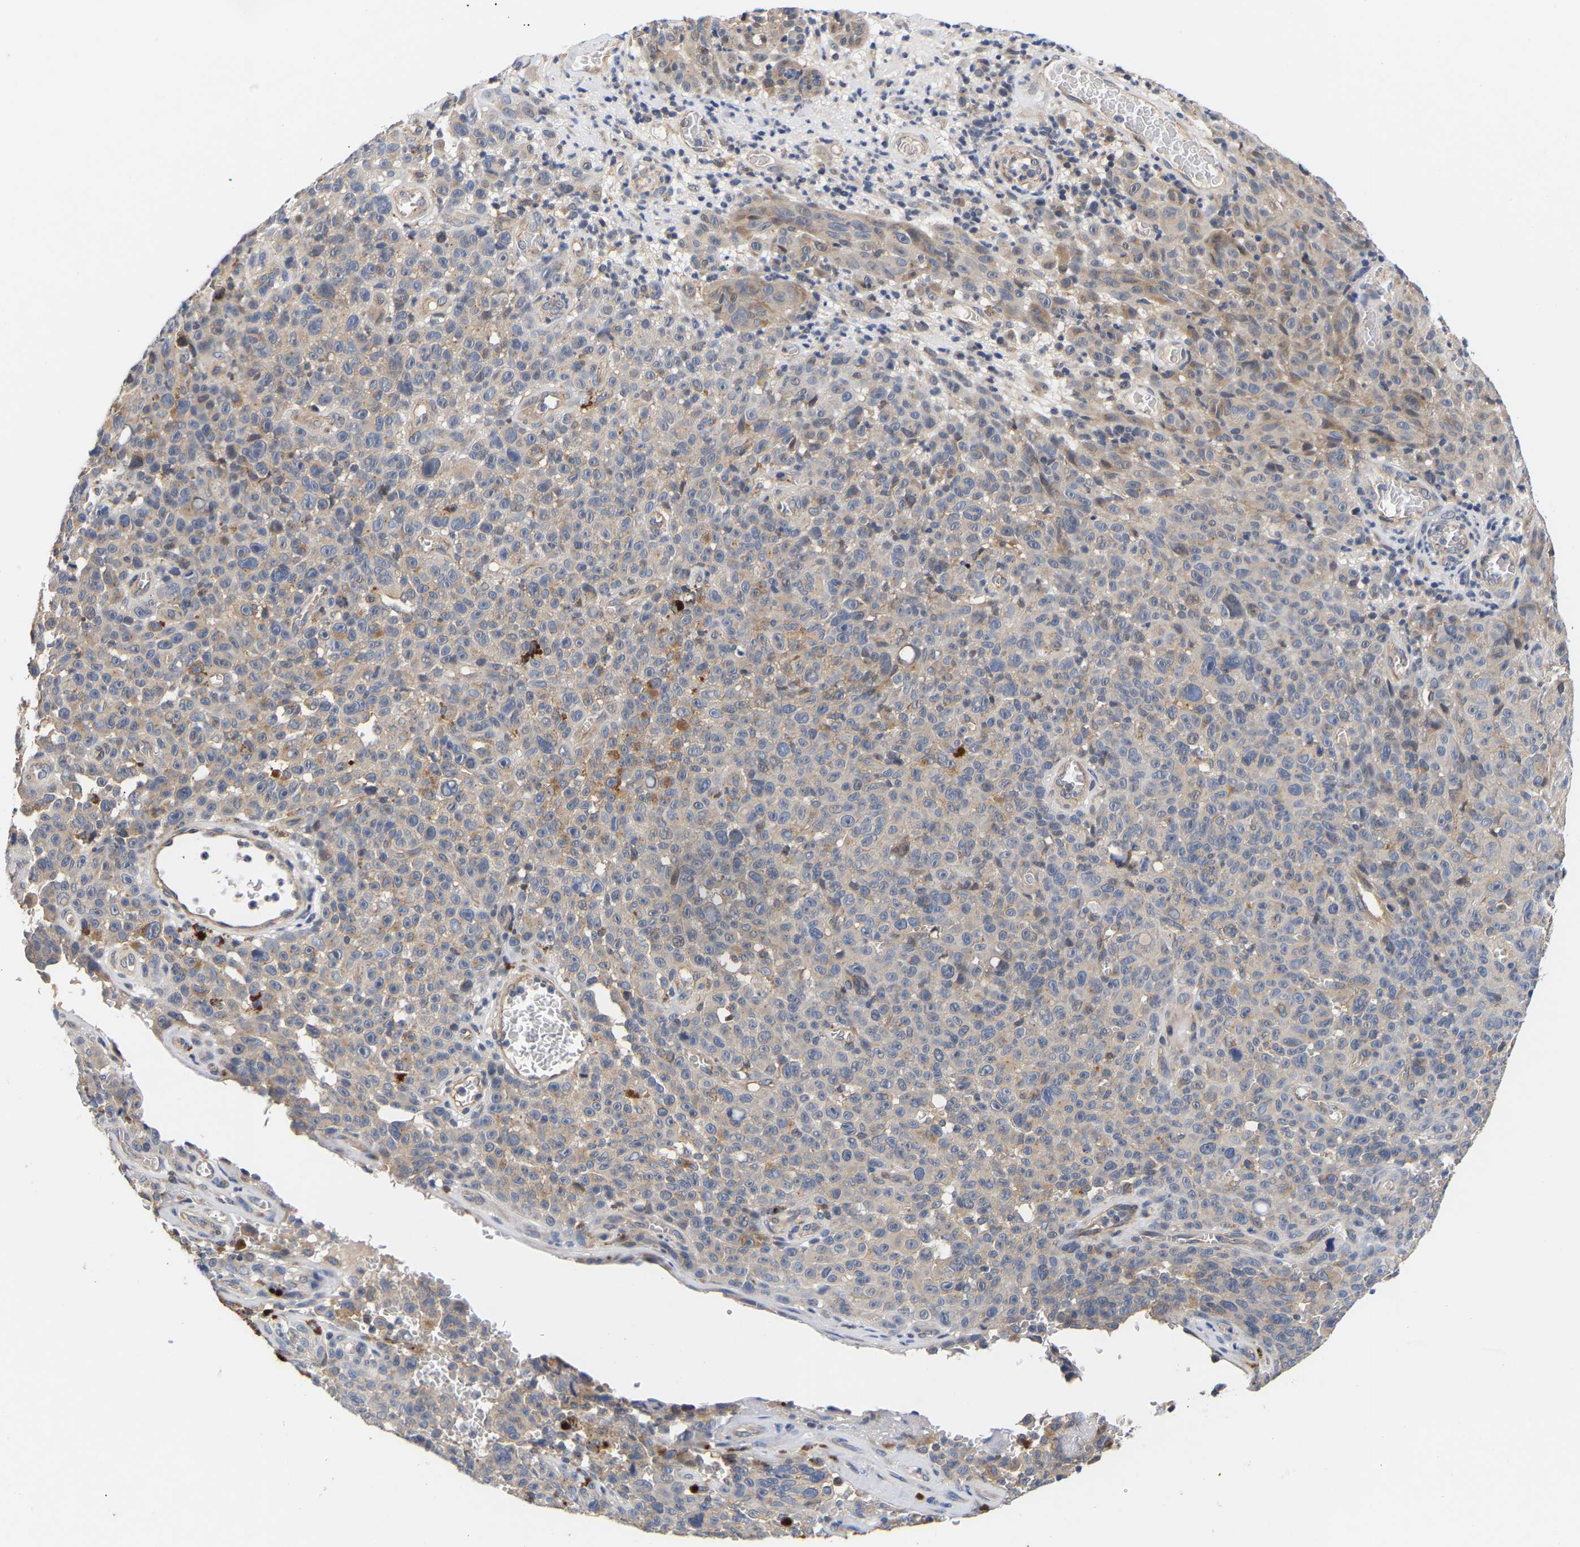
{"staining": {"intensity": "negative", "quantity": "none", "location": "none"}, "tissue": "melanoma", "cell_type": "Tumor cells", "image_type": "cancer", "snomed": [{"axis": "morphology", "description": "Malignant melanoma, NOS"}, {"axis": "topography", "description": "Skin"}], "caption": "DAB (3,3'-diaminobenzidine) immunohistochemical staining of human malignant melanoma reveals no significant expression in tumor cells.", "gene": "KASH5", "patient": {"sex": "female", "age": 82}}